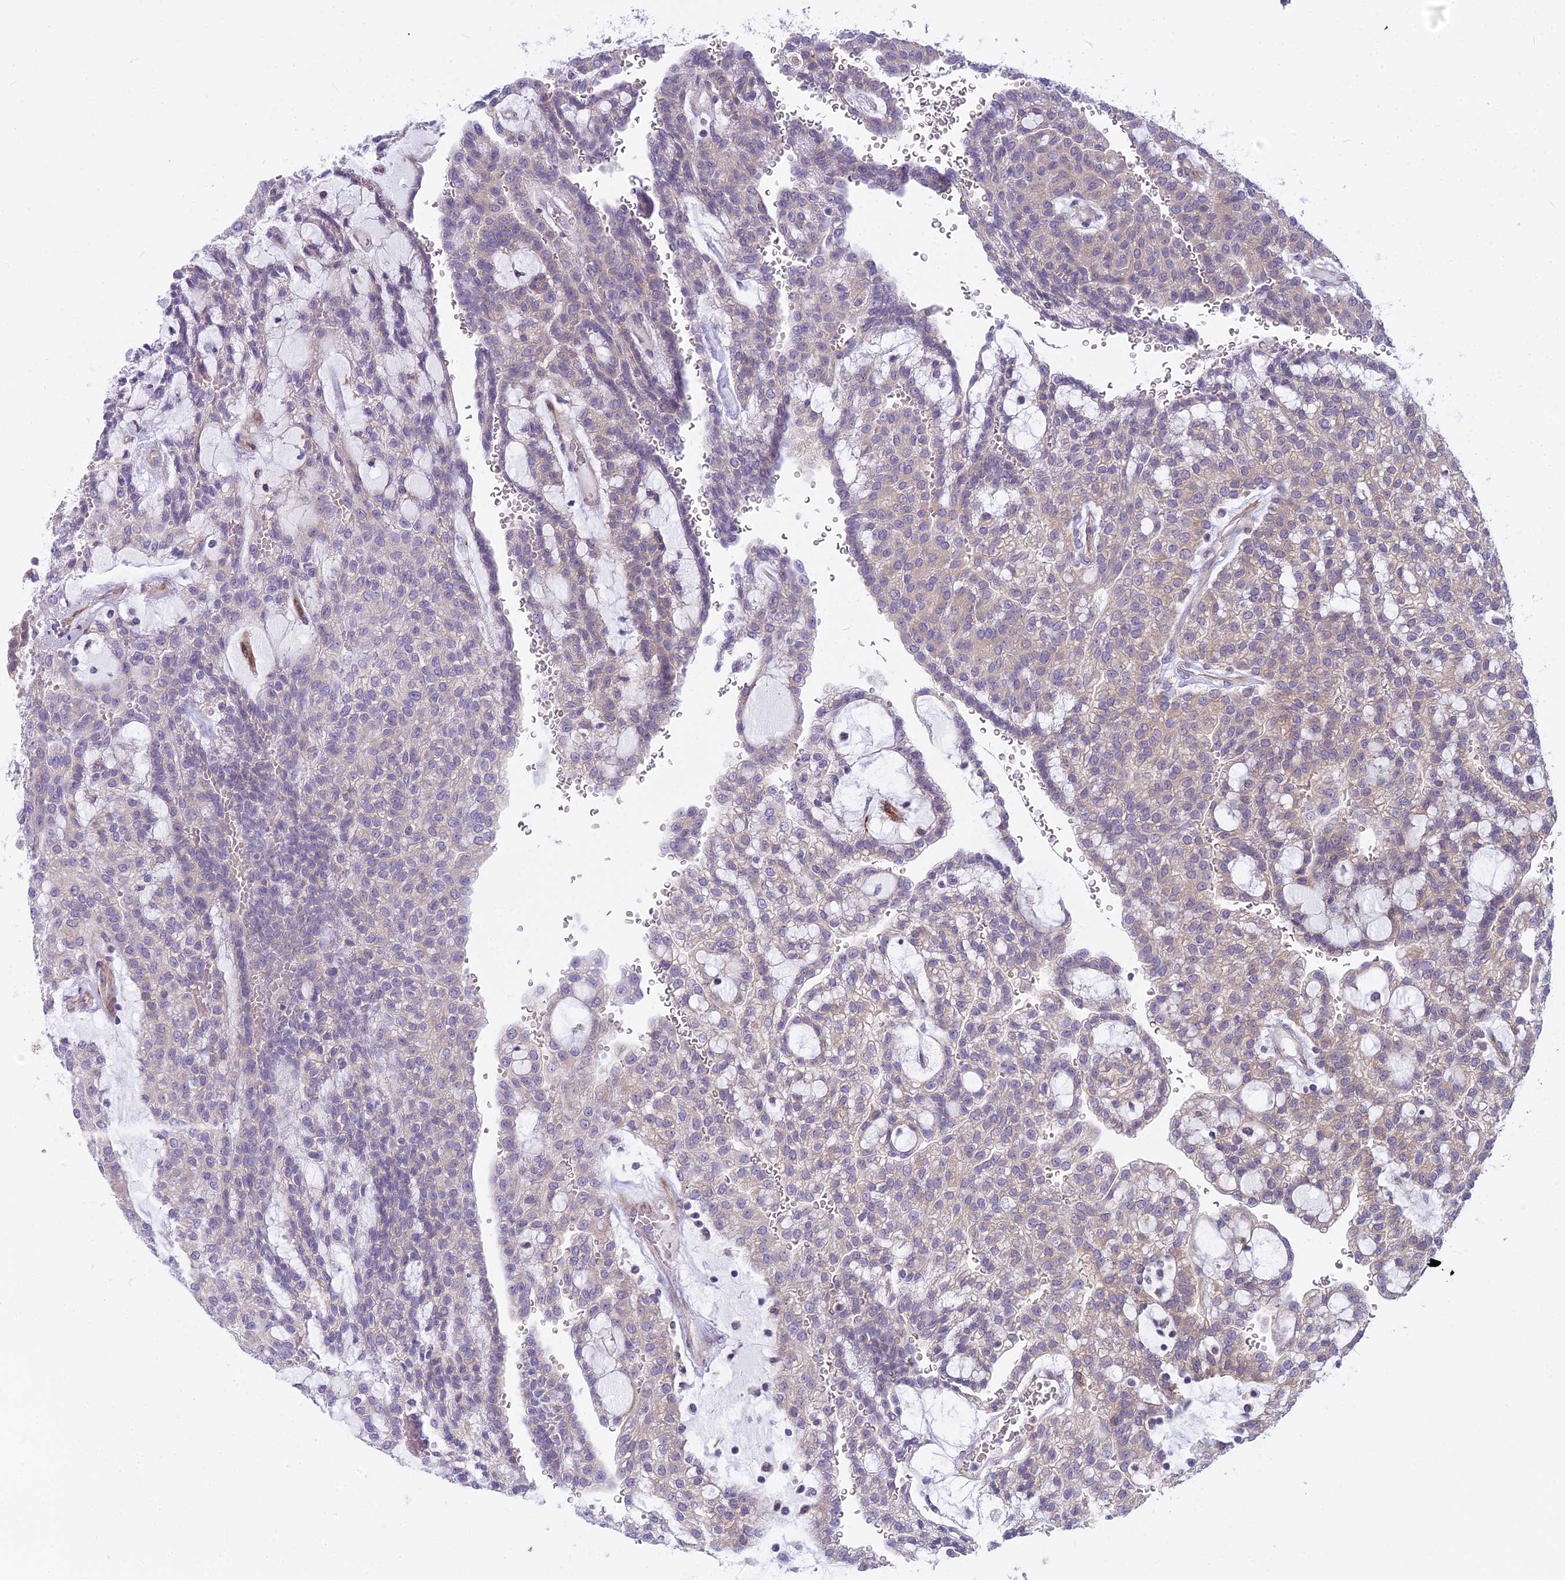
{"staining": {"intensity": "negative", "quantity": "none", "location": "none"}, "tissue": "renal cancer", "cell_type": "Tumor cells", "image_type": "cancer", "snomed": [{"axis": "morphology", "description": "Adenocarcinoma, NOS"}, {"axis": "topography", "description": "Kidney"}], "caption": "Immunohistochemical staining of adenocarcinoma (renal) demonstrates no significant expression in tumor cells.", "gene": "PCDHB14", "patient": {"sex": "male", "age": 63}}